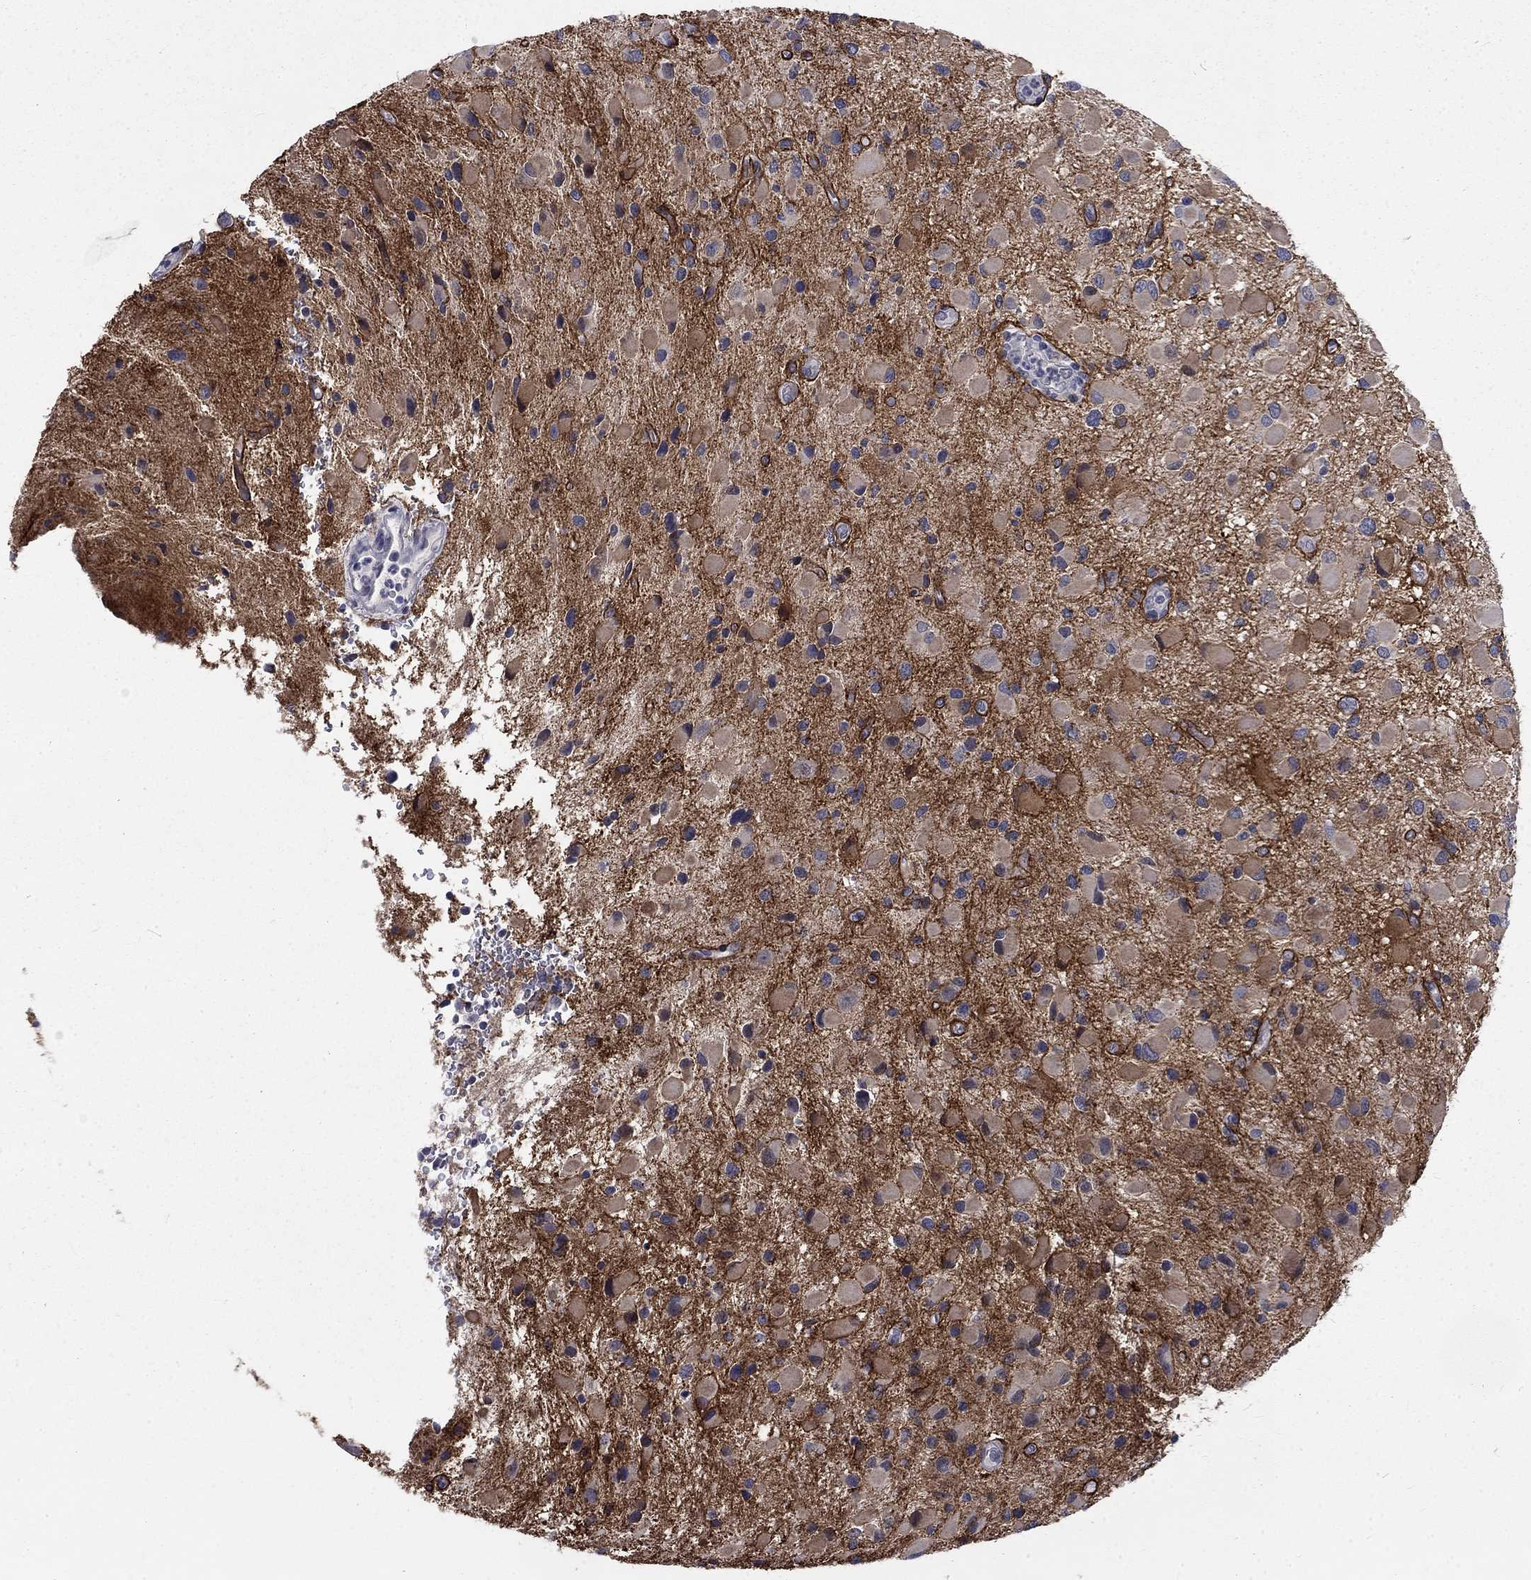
{"staining": {"intensity": "negative", "quantity": "none", "location": "none"}, "tissue": "glioma", "cell_type": "Tumor cells", "image_type": "cancer", "snomed": [{"axis": "morphology", "description": "Glioma, malignant, Low grade"}, {"axis": "topography", "description": "Brain"}], "caption": "A photomicrograph of human glioma is negative for staining in tumor cells. The staining is performed using DAB (3,3'-diaminobenzidine) brown chromogen with nuclei counter-stained in using hematoxylin.", "gene": "PHKA1", "patient": {"sex": "female", "age": 32}}